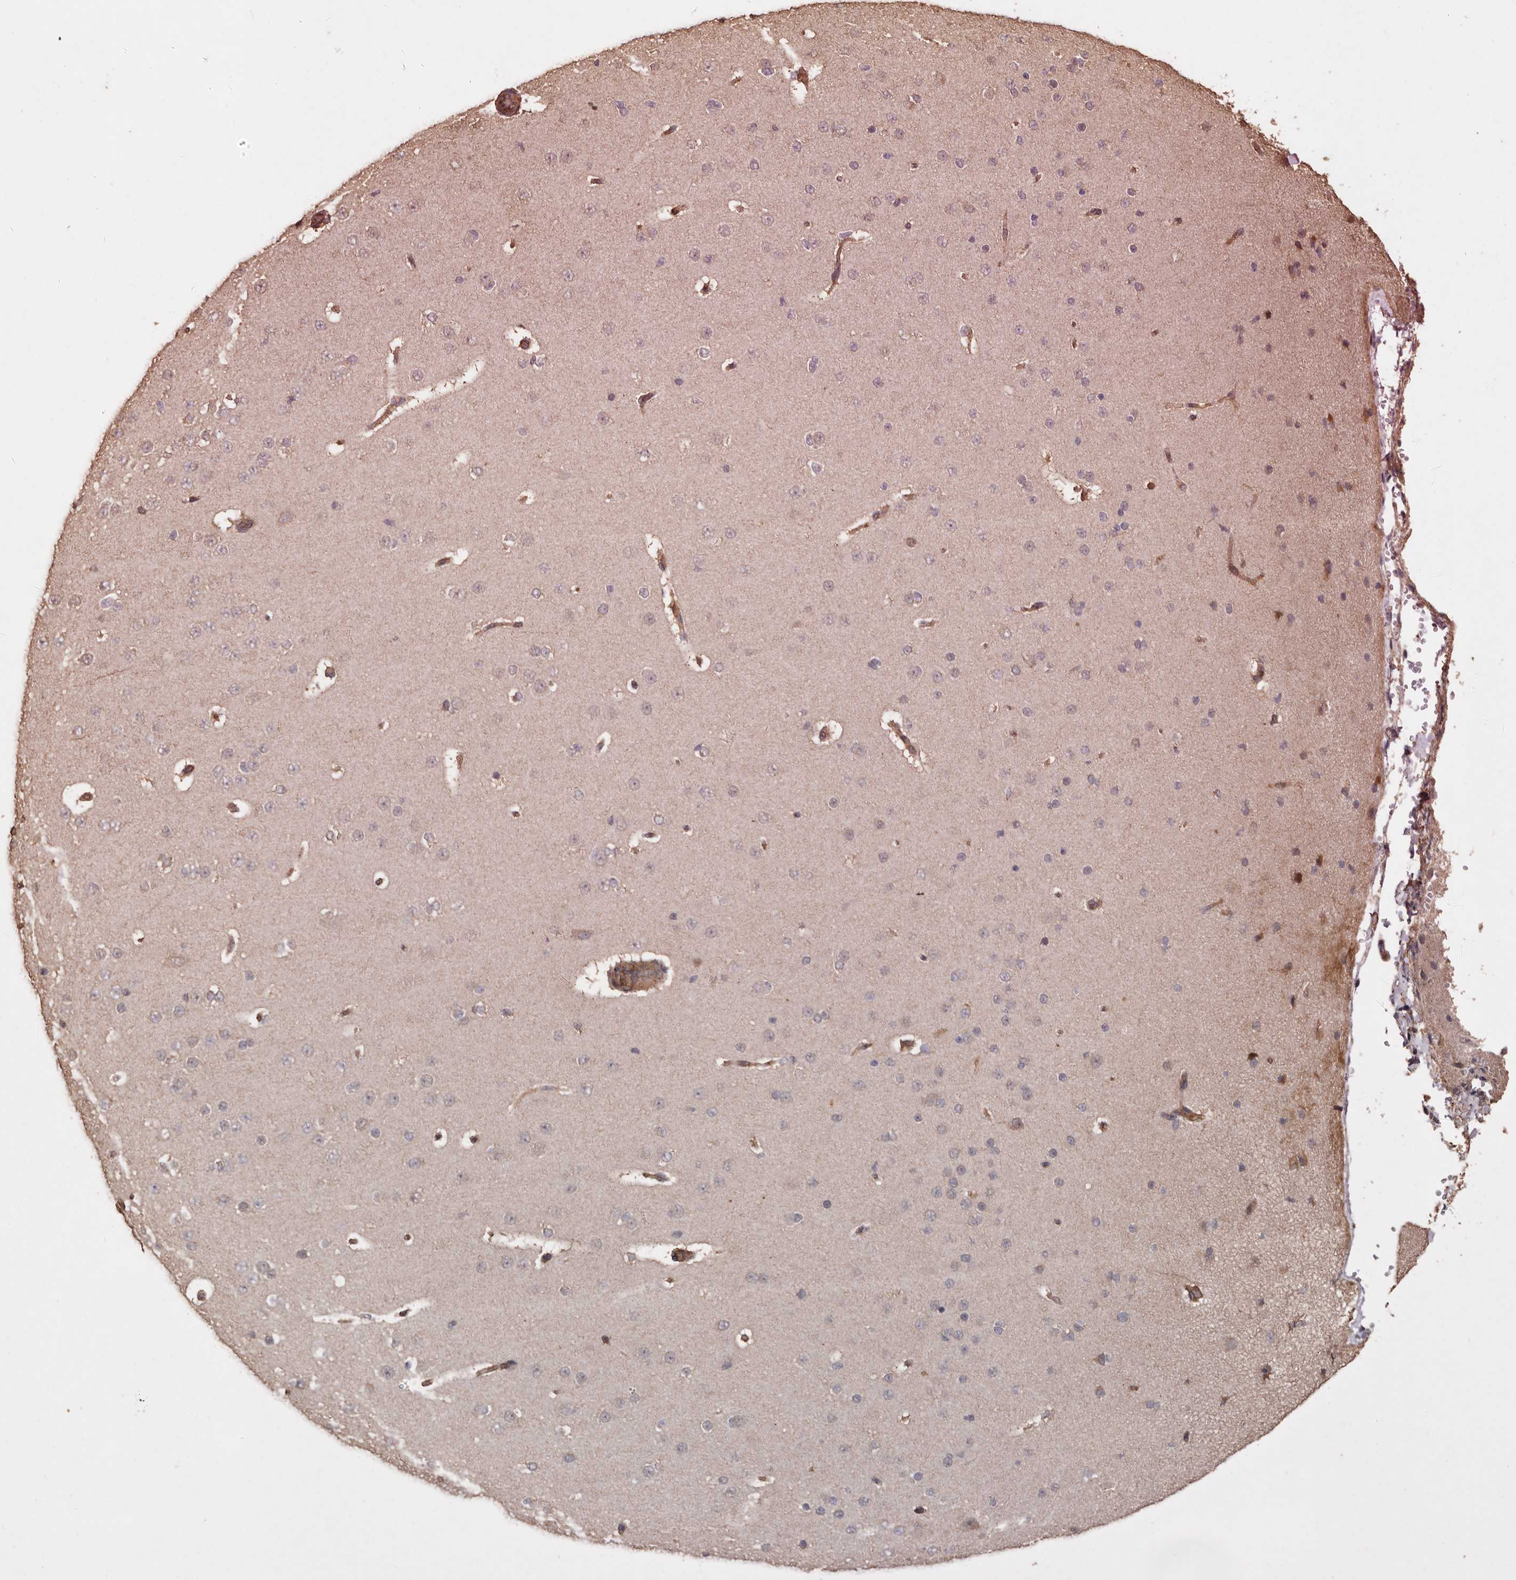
{"staining": {"intensity": "moderate", "quantity": "25%-75%", "location": "cytoplasmic/membranous"}, "tissue": "cerebral cortex", "cell_type": "Endothelial cells", "image_type": "normal", "snomed": [{"axis": "morphology", "description": "Normal tissue, NOS"}, {"axis": "morphology", "description": "Developmental malformation"}, {"axis": "topography", "description": "Cerebral cortex"}], "caption": "A brown stain shows moderate cytoplasmic/membranous staining of a protein in endothelial cells of benign human cerebral cortex.", "gene": "RANBP17", "patient": {"sex": "female", "age": 30}}